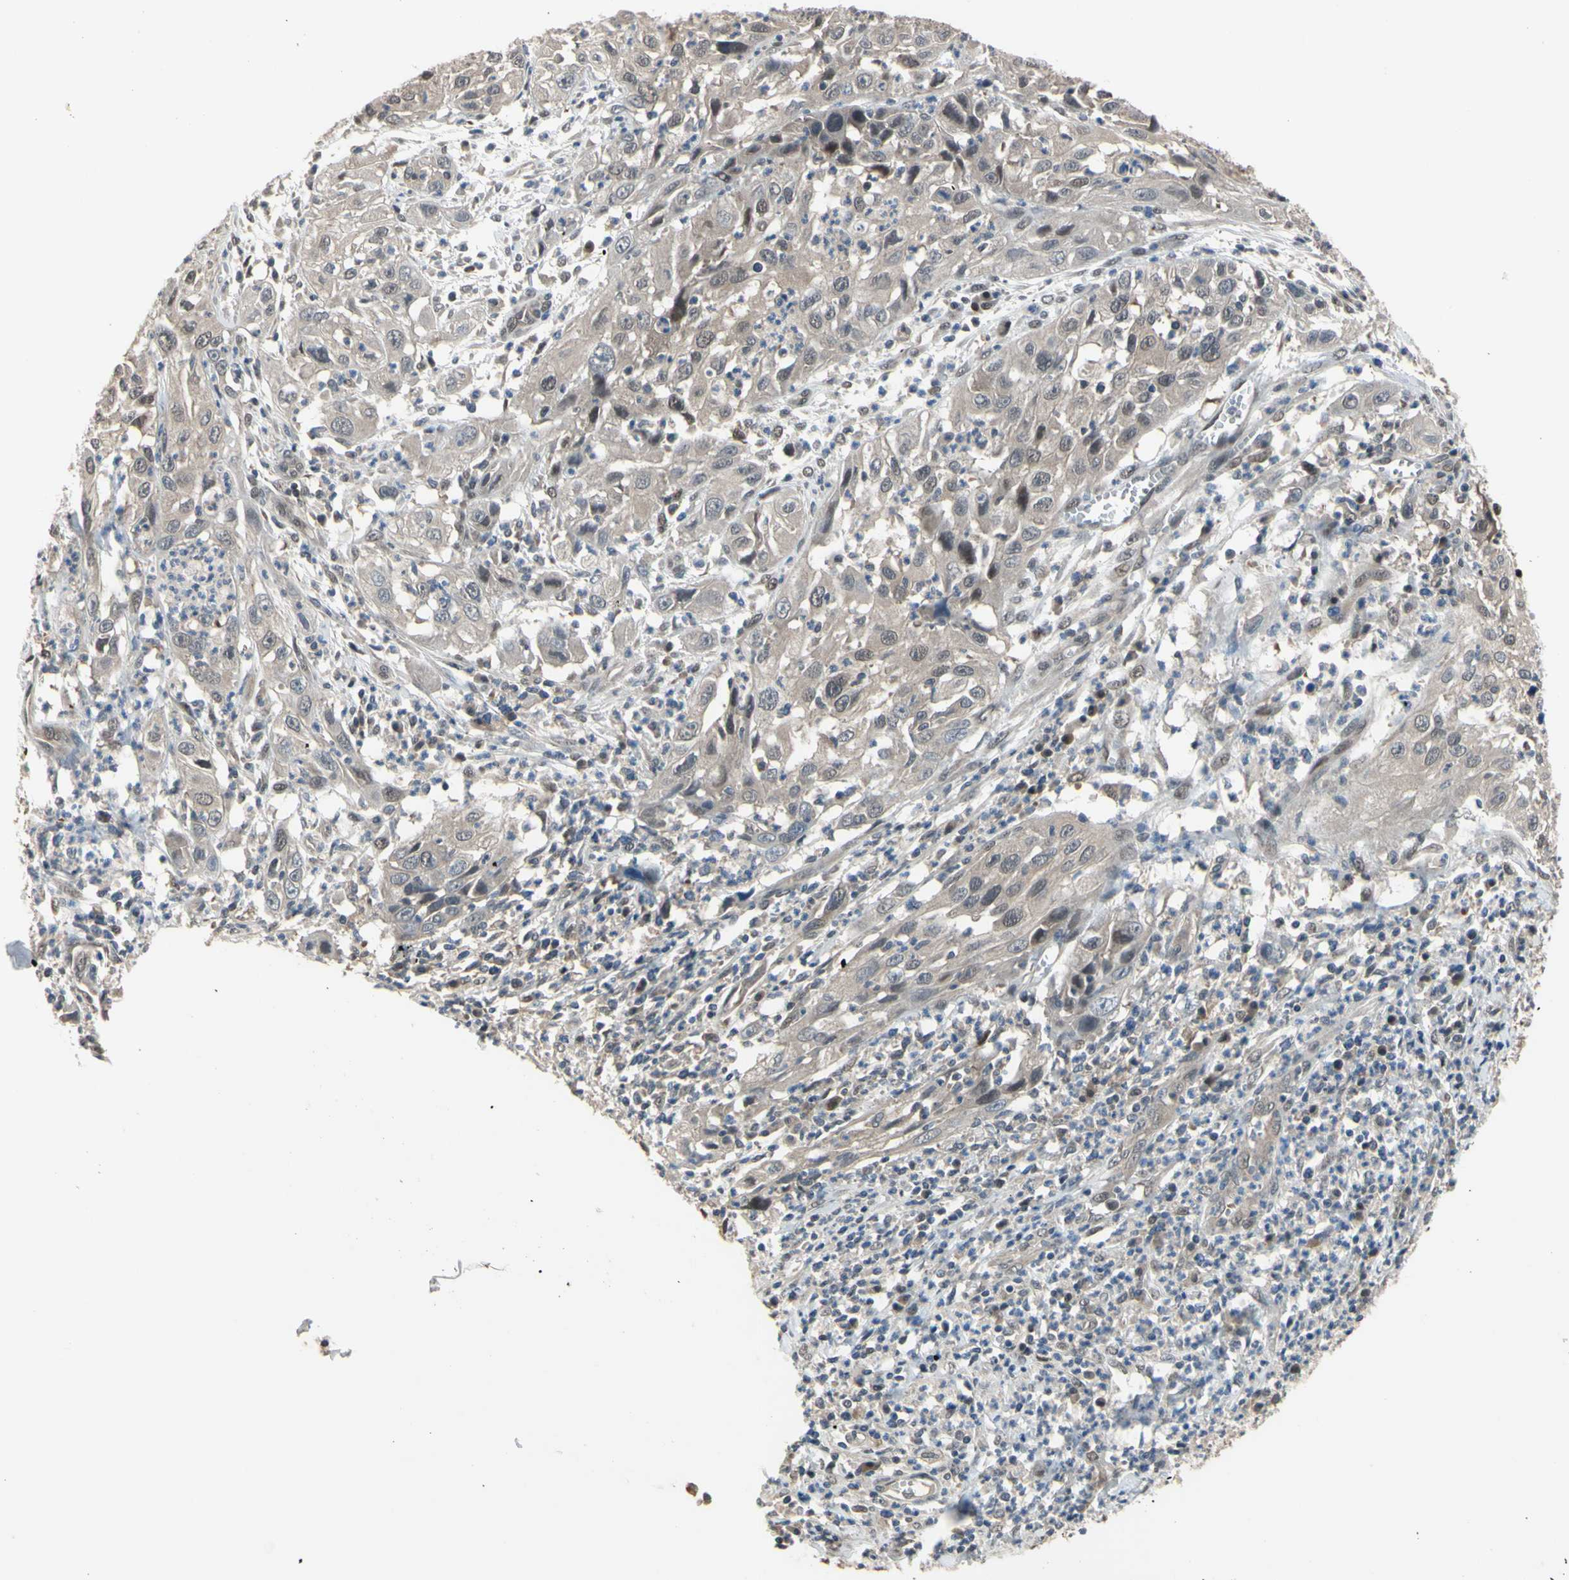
{"staining": {"intensity": "weak", "quantity": ">75%", "location": "cytoplasmic/membranous"}, "tissue": "cervical cancer", "cell_type": "Tumor cells", "image_type": "cancer", "snomed": [{"axis": "morphology", "description": "Squamous cell carcinoma, NOS"}, {"axis": "topography", "description": "Cervix"}], "caption": "There is low levels of weak cytoplasmic/membranous positivity in tumor cells of squamous cell carcinoma (cervical), as demonstrated by immunohistochemical staining (brown color).", "gene": "HSPA4", "patient": {"sex": "female", "age": 32}}